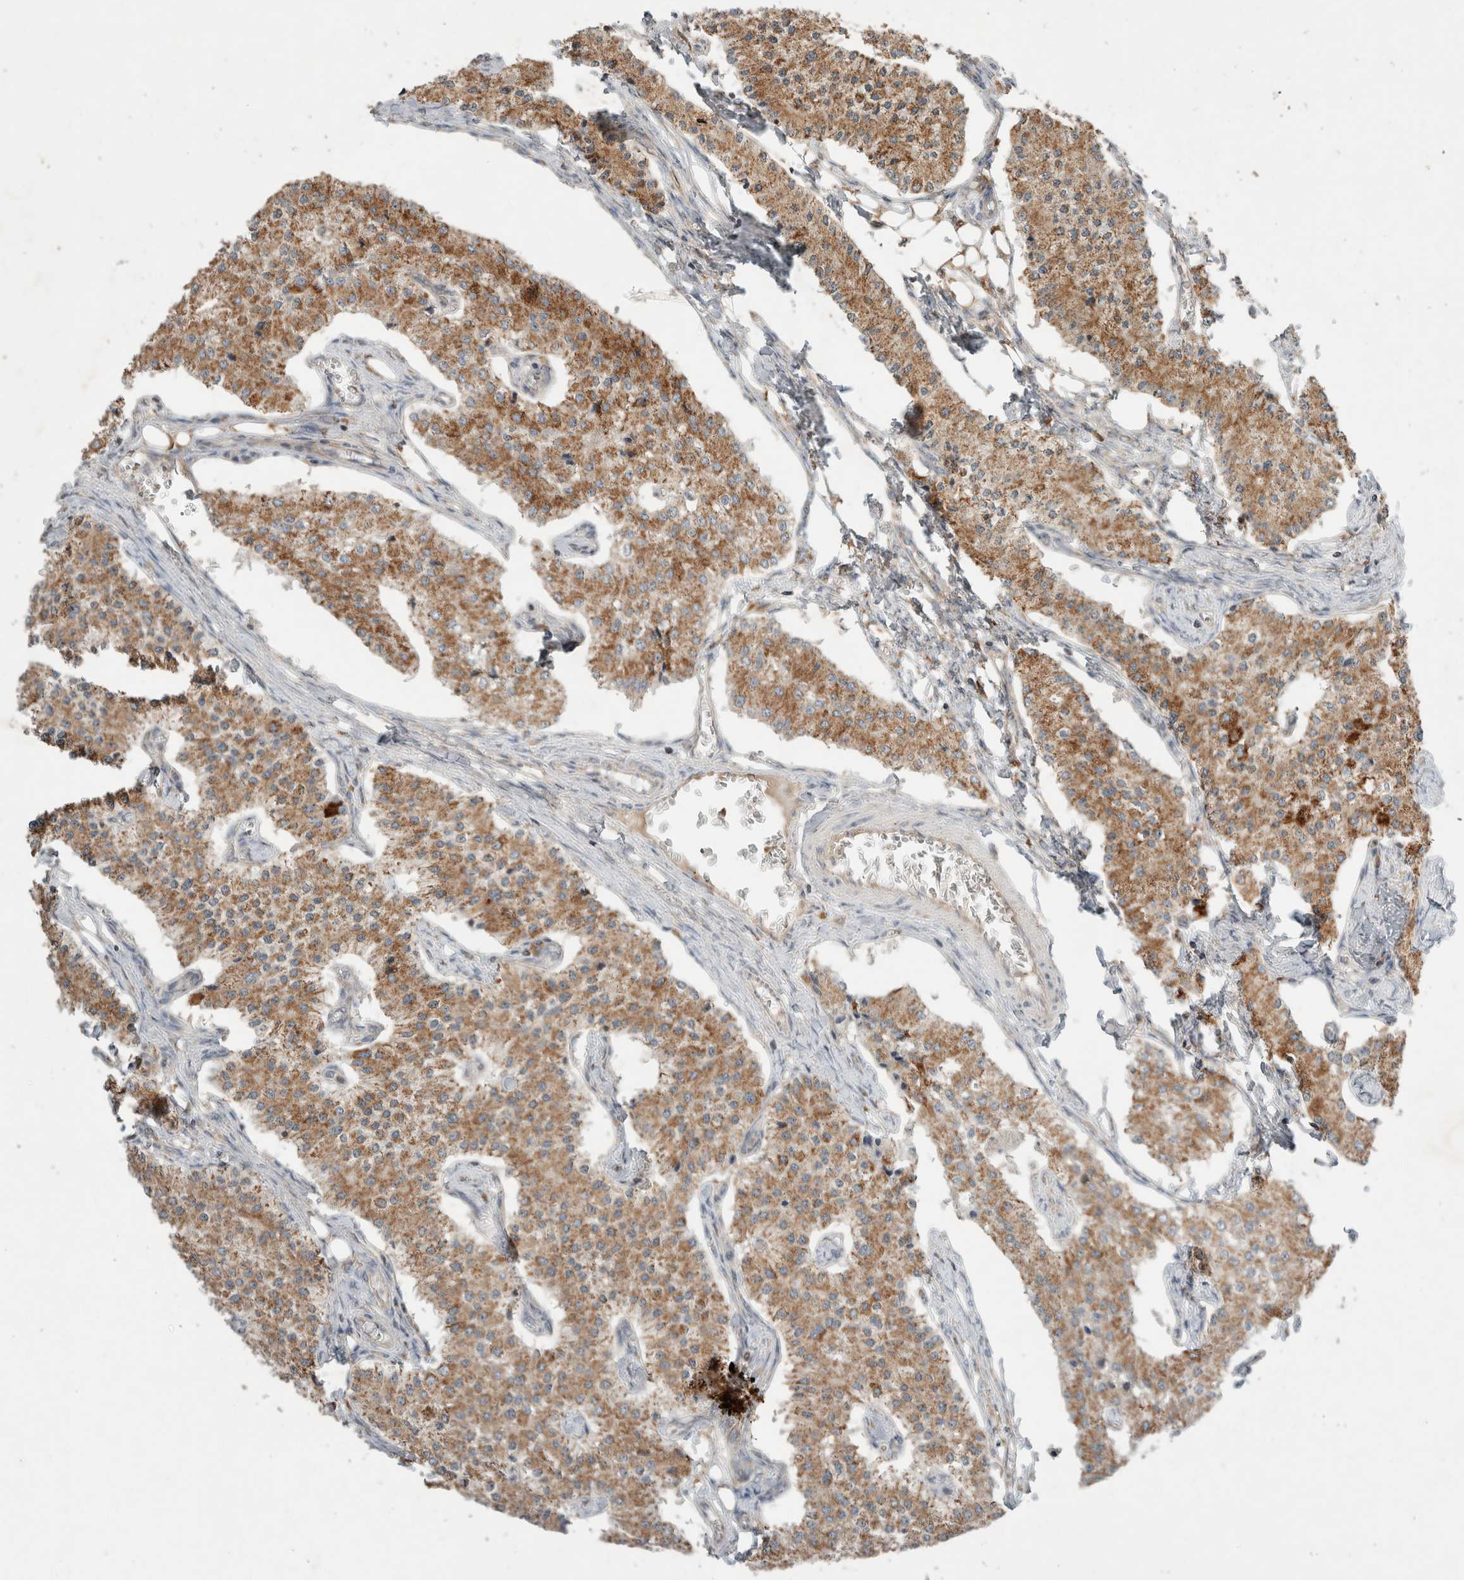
{"staining": {"intensity": "moderate", "quantity": ">75%", "location": "cytoplasmic/membranous"}, "tissue": "carcinoid", "cell_type": "Tumor cells", "image_type": "cancer", "snomed": [{"axis": "morphology", "description": "Carcinoid, malignant, NOS"}, {"axis": "topography", "description": "Colon"}], "caption": "DAB immunohistochemical staining of carcinoid reveals moderate cytoplasmic/membranous protein expression in approximately >75% of tumor cells.", "gene": "AMPD1", "patient": {"sex": "female", "age": 52}}